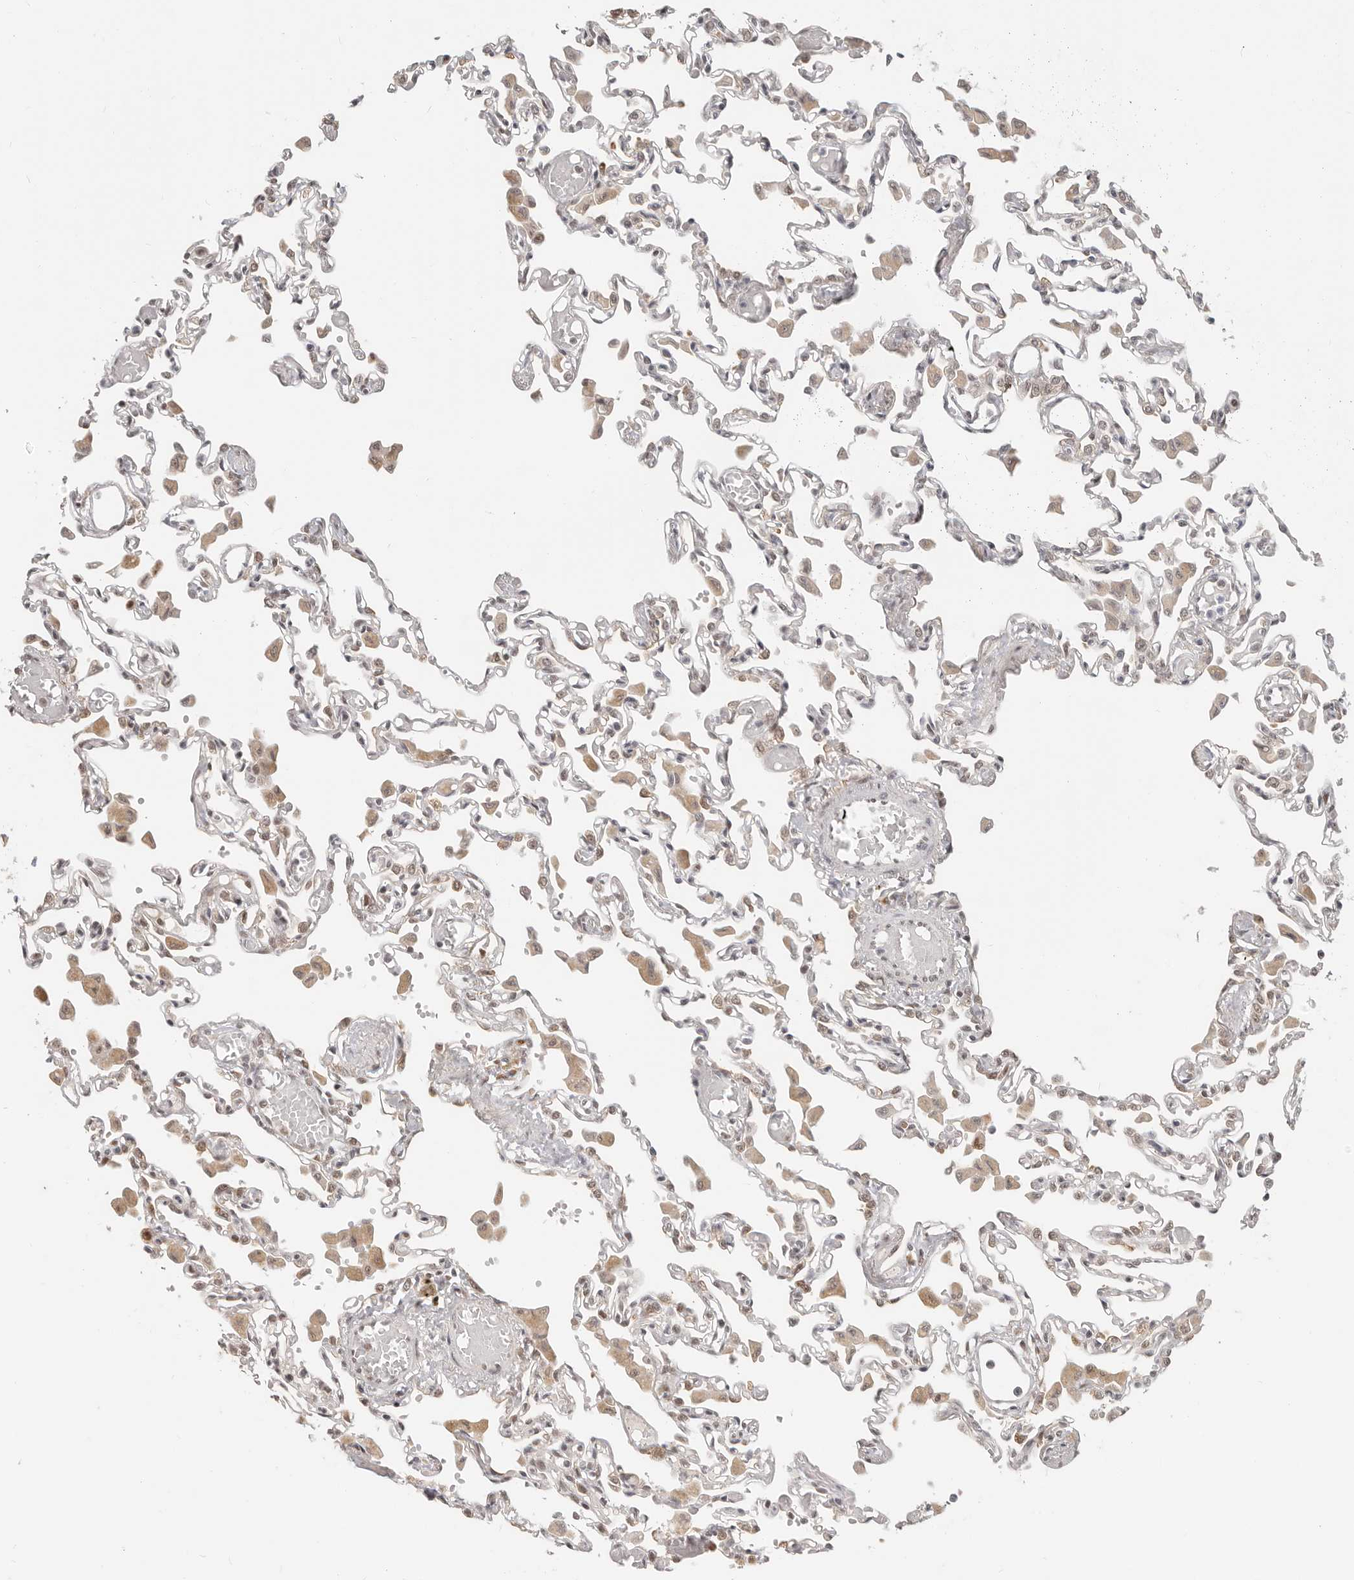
{"staining": {"intensity": "negative", "quantity": "none", "location": "none"}, "tissue": "lung", "cell_type": "Alveolar cells", "image_type": "normal", "snomed": [{"axis": "morphology", "description": "Normal tissue, NOS"}, {"axis": "topography", "description": "Bronchus"}, {"axis": "topography", "description": "Lung"}], "caption": "Histopathology image shows no protein expression in alveolar cells of normal lung. Brightfield microscopy of IHC stained with DAB (3,3'-diaminobenzidine) (brown) and hematoxylin (blue), captured at high magnification.", "gene": "RFC2", "patient": {"sex": "female", "age": 49}}